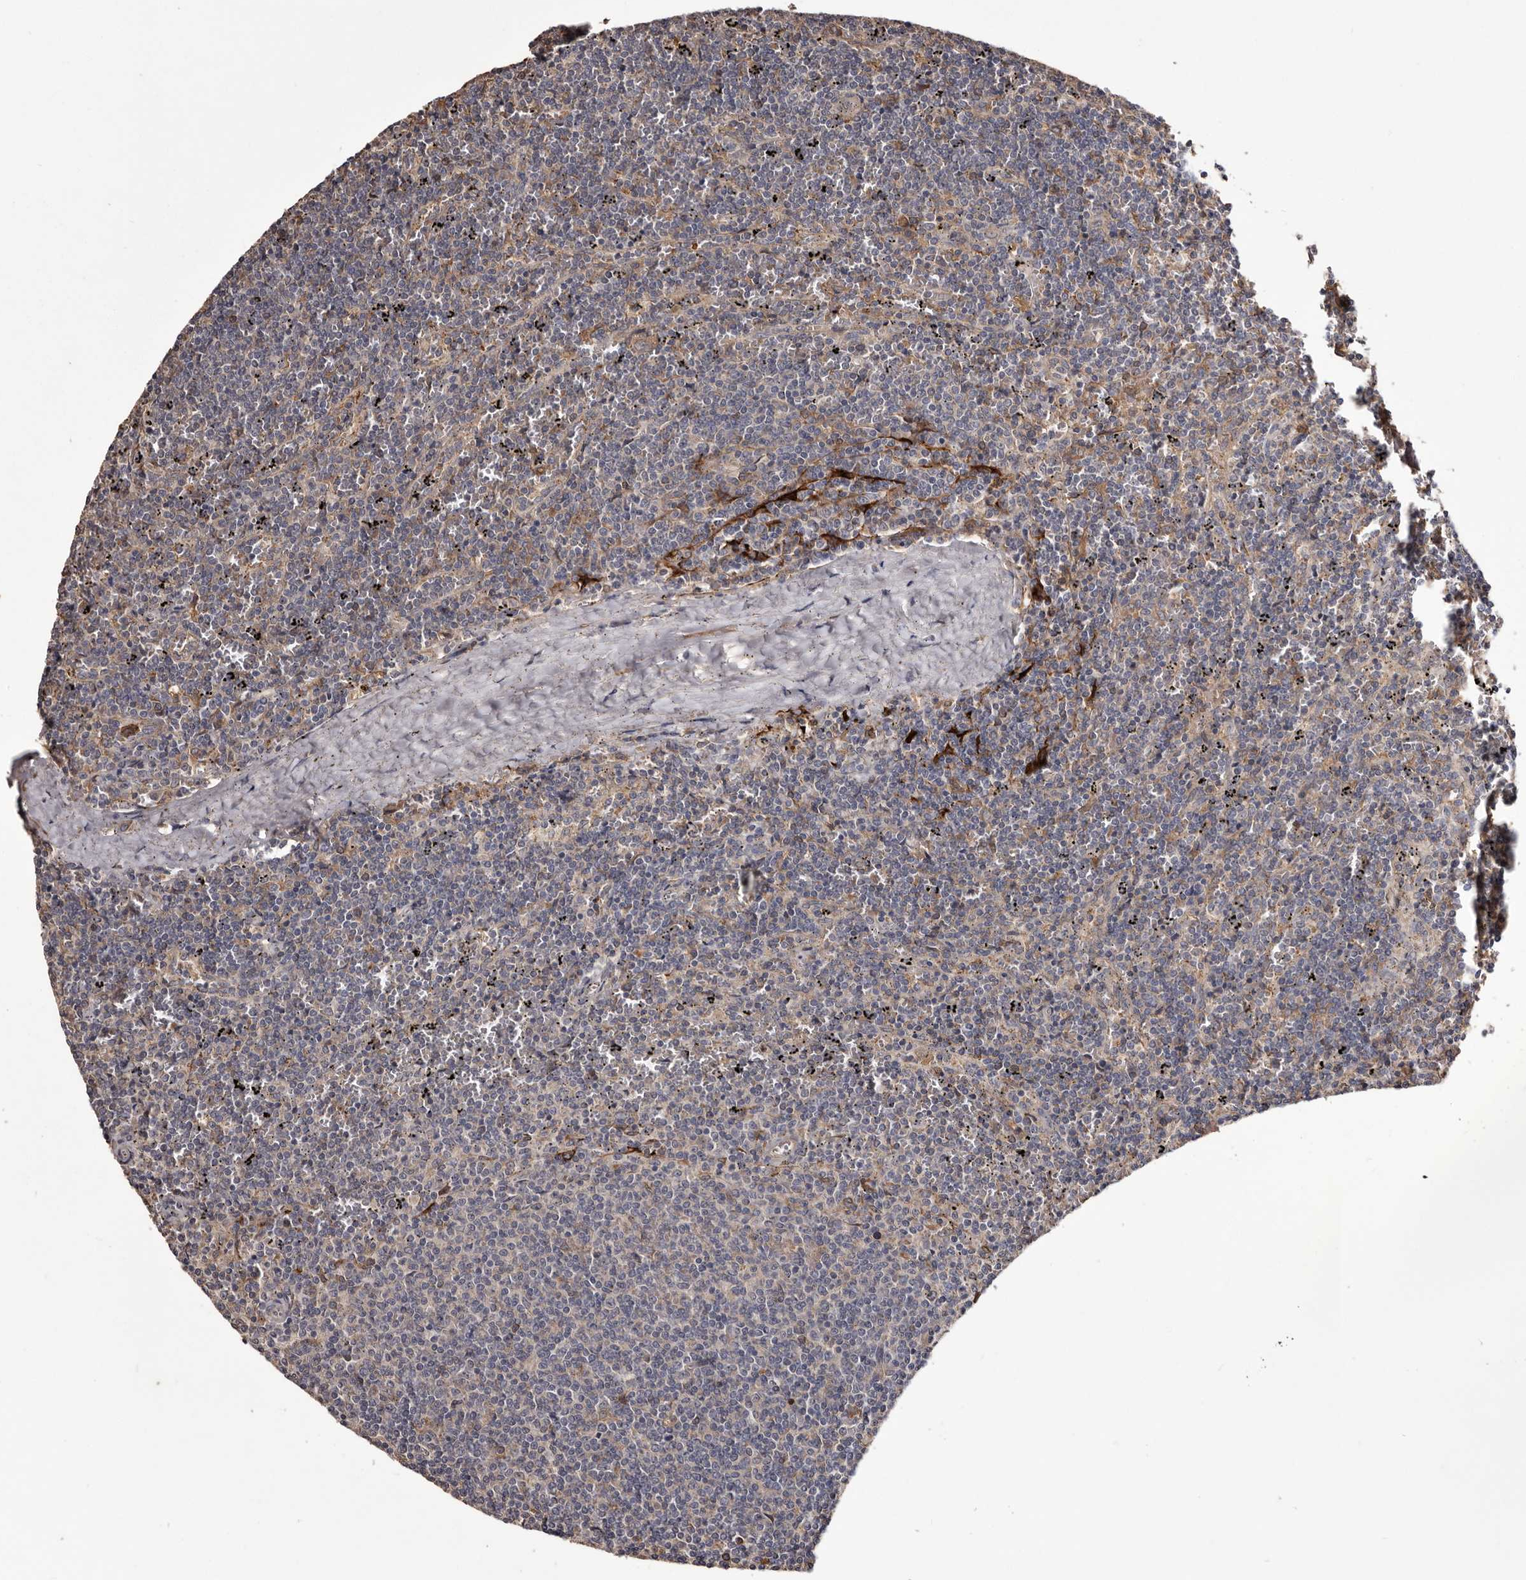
{"staining": {"intensity": "negative", "quantity": "none", "location": "none"}, "tissue": "lymphoma", "cell_type": "Tumor cells", "image_type": "cancer", "snomed": [{"axis": "morphology", "description": "Malignant lymphoma, non-Hodgkin's type, Low grade"}, {"axis": "topography", "description": "Spleen"}], "caption": "Tumor cells show no significant protein staining in lymphoma. (Brightfield microscopy of DAB (3,3'-diaminobenzidine) IHC at high magnification).", "gene": "CYP1B1", "patient": {"sex": "female", "age": 50}}